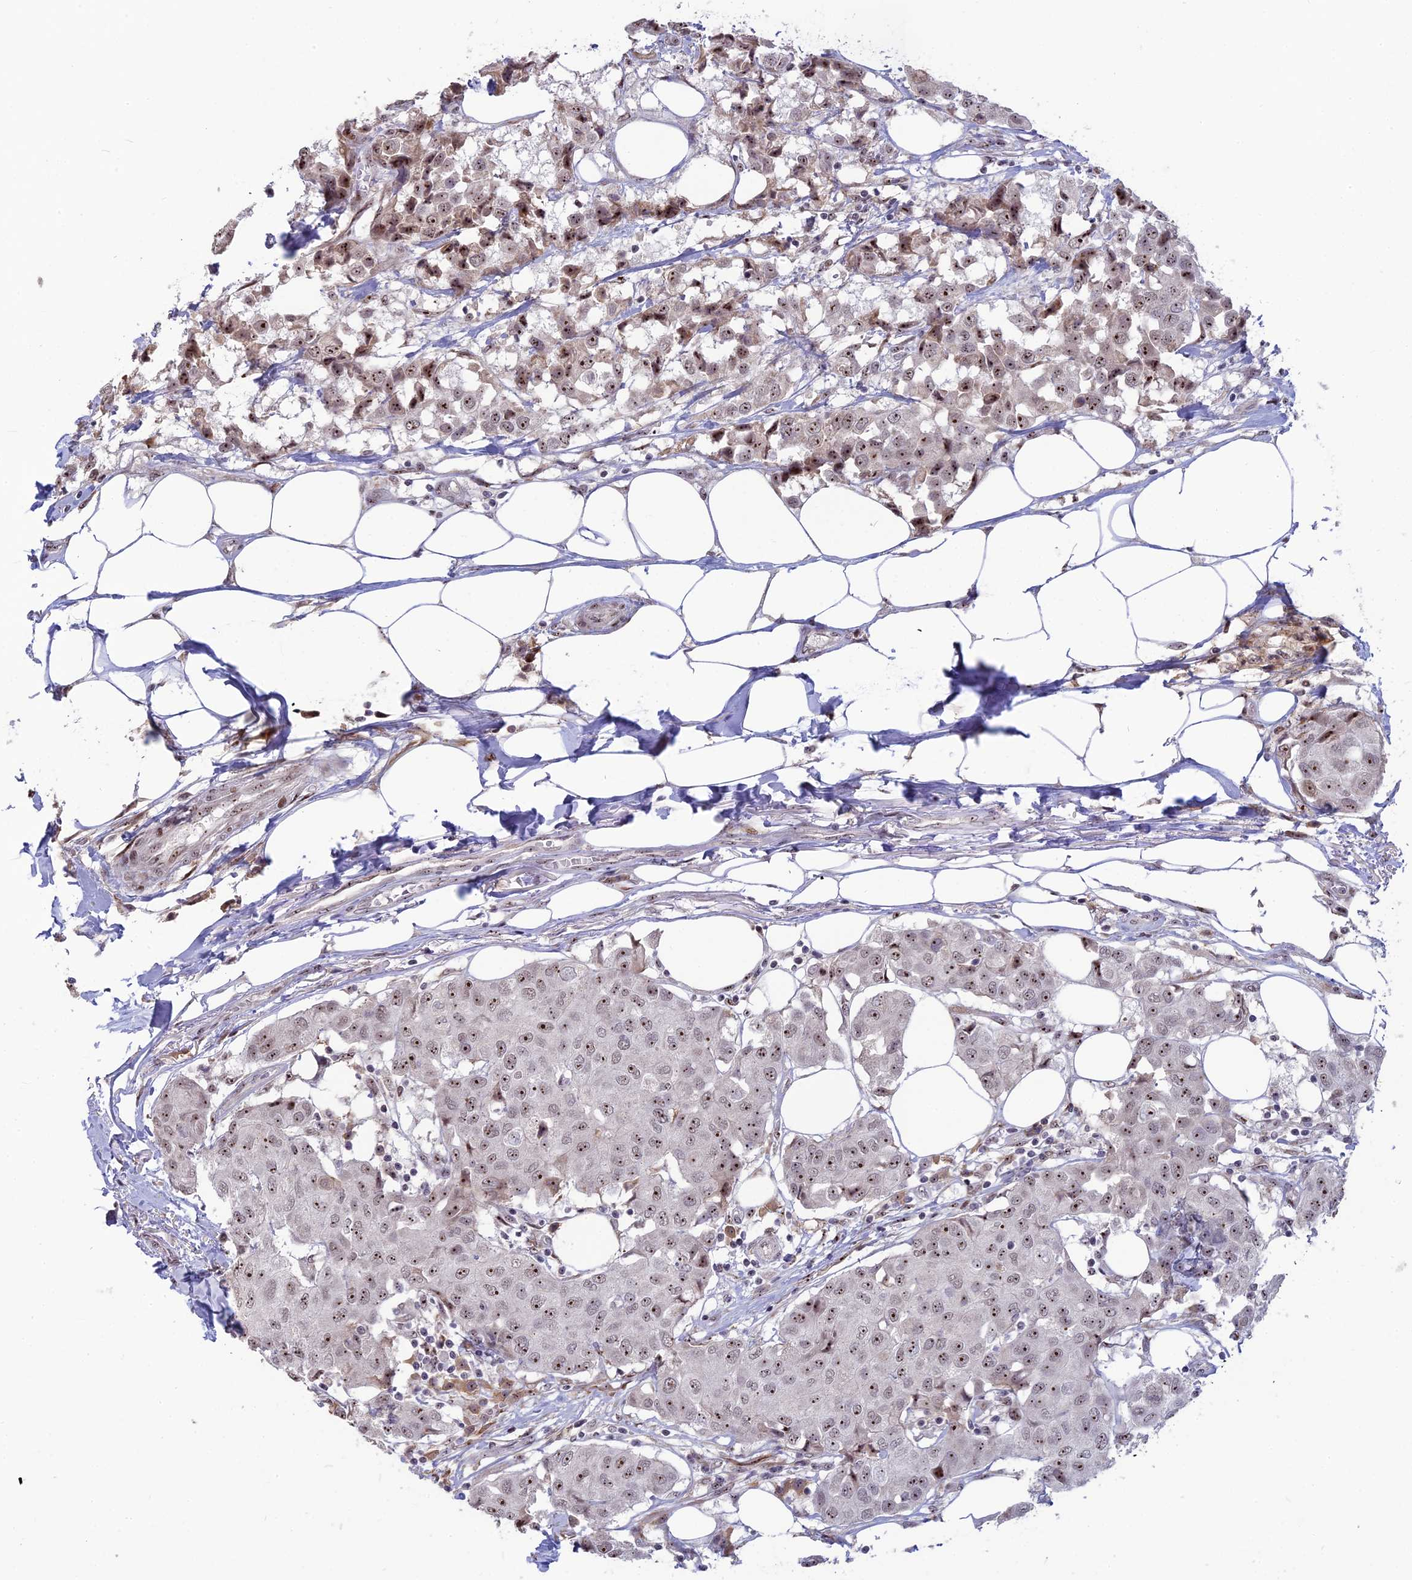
{"staining": {"intensity": "strong", "quantity": ">75%", "location": "nuclear"}, "tissue": "breast cancer", "cell_type": "Tumor cells", "image_type": "cancer", "snomed": [{"axis": "morphology", "description": "Duct carcinoma"}, {"axis": "topography", "description": "Breast"}], "caption": "Approximately >75% of tumor cells in human breast cancer (intraductal carcinoma) demonstrate strong nuclear protein staining as visualized by brown immunohistochemical staining.", "gene": "FAM131A", "patient": {"sex": "female", "age": 80}}